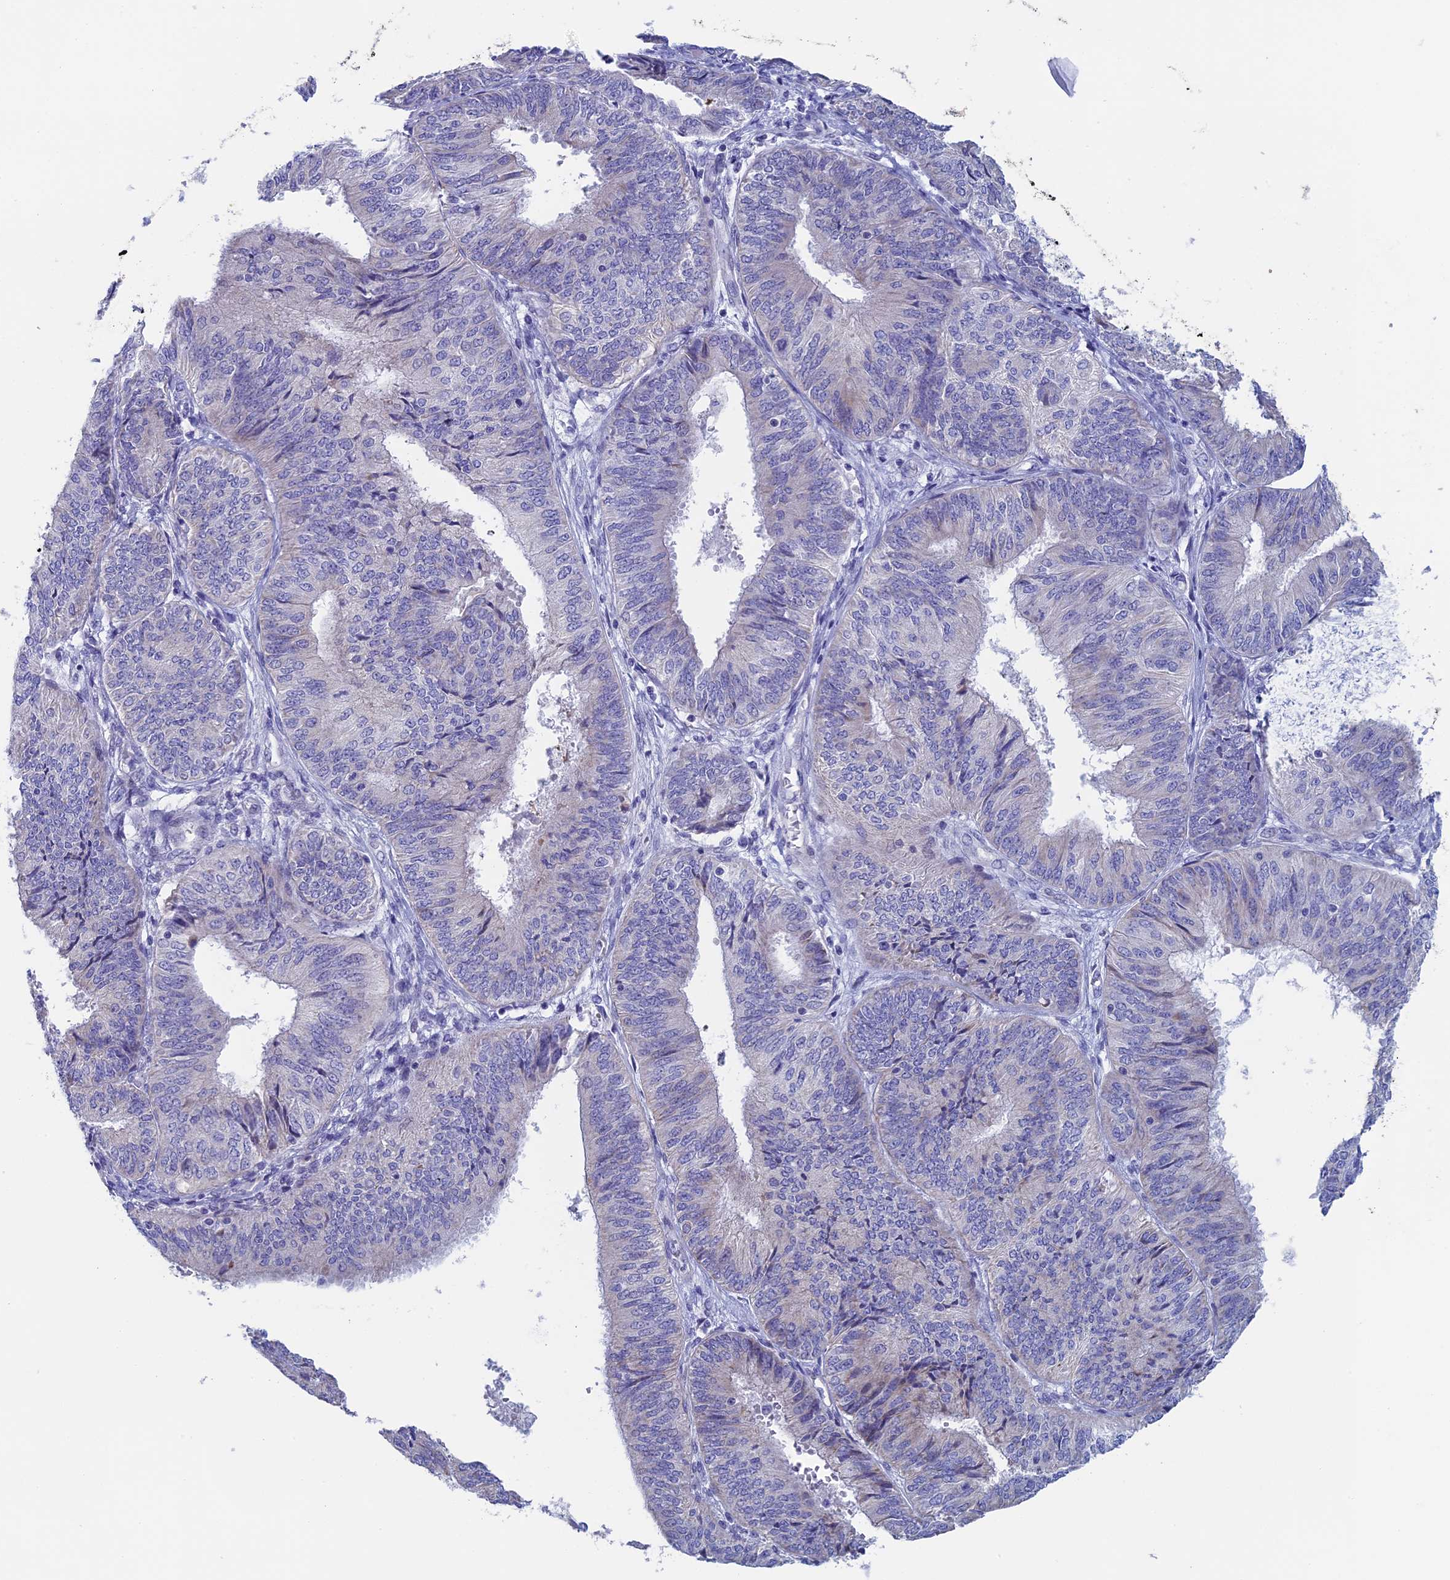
{"staining": {"intensity": "negative", "quantity": "none", "location": "none"}, "tissue": "endometrial cancer", "cell_type": "Tumor cells", "image_type": "cancer", "snomed": [{"axis": "morphology", "description": "Adenocarcinoma, NOS"}, {"axis": "topography", "description": "Endometrium"}], "caption": "This is an immunohistochemistry (IHC) micrograph of endometrial cancer (adenocarcinoma). There is no positivity in tumor cells.", "gene": "NIBAN3", "patient": {"sex": "female", "age": 58}}